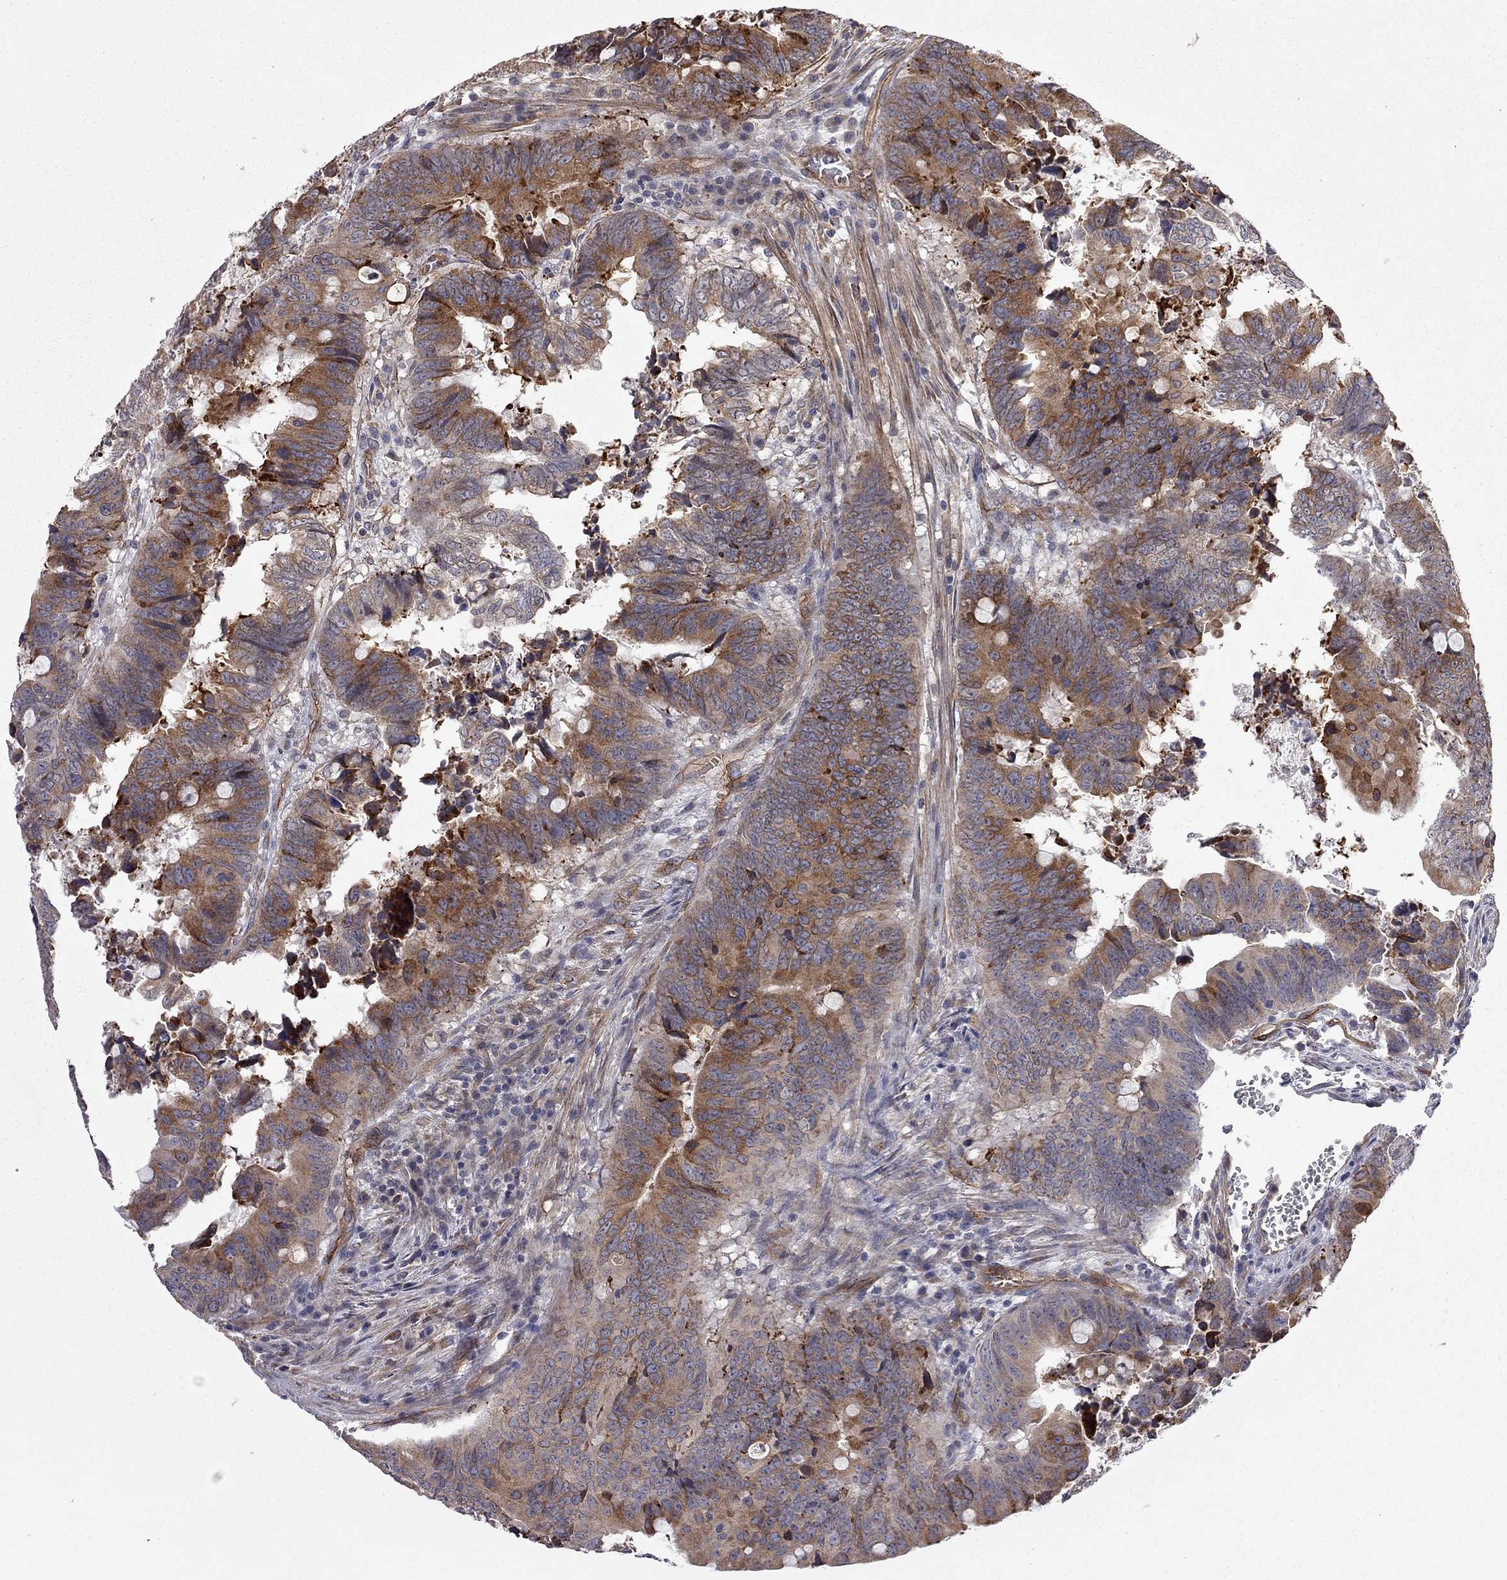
{"staining": {"intensity": "strong", "quantity": "25%-75%", "location": "cytoplasmic/membranous"}, "tissue": "colorectal cancer", "cell_type": "Tumor cells", "image_type": "cancer", "snomed": [{"axis": "morphology", "description": "Adenocarcinoma, NOS"}, {"axis": "topography", "description": "Colon"}], "caption": "Immunohistochemistry (IHC) staining of colorectal adenocarcinoma, which exhibits high levels of strong cytoplasmic/membranous positivity in about 25%-75% of tumor cells indicating strong cytoplasmic/membranous protein positivity. The staining was performed using DAB (brown) for protein detection and nuclei were counterstained in hematoxylin (blue).", "gene": "EXOC3L2", "patient": {"sex": "female", "age": 82}}